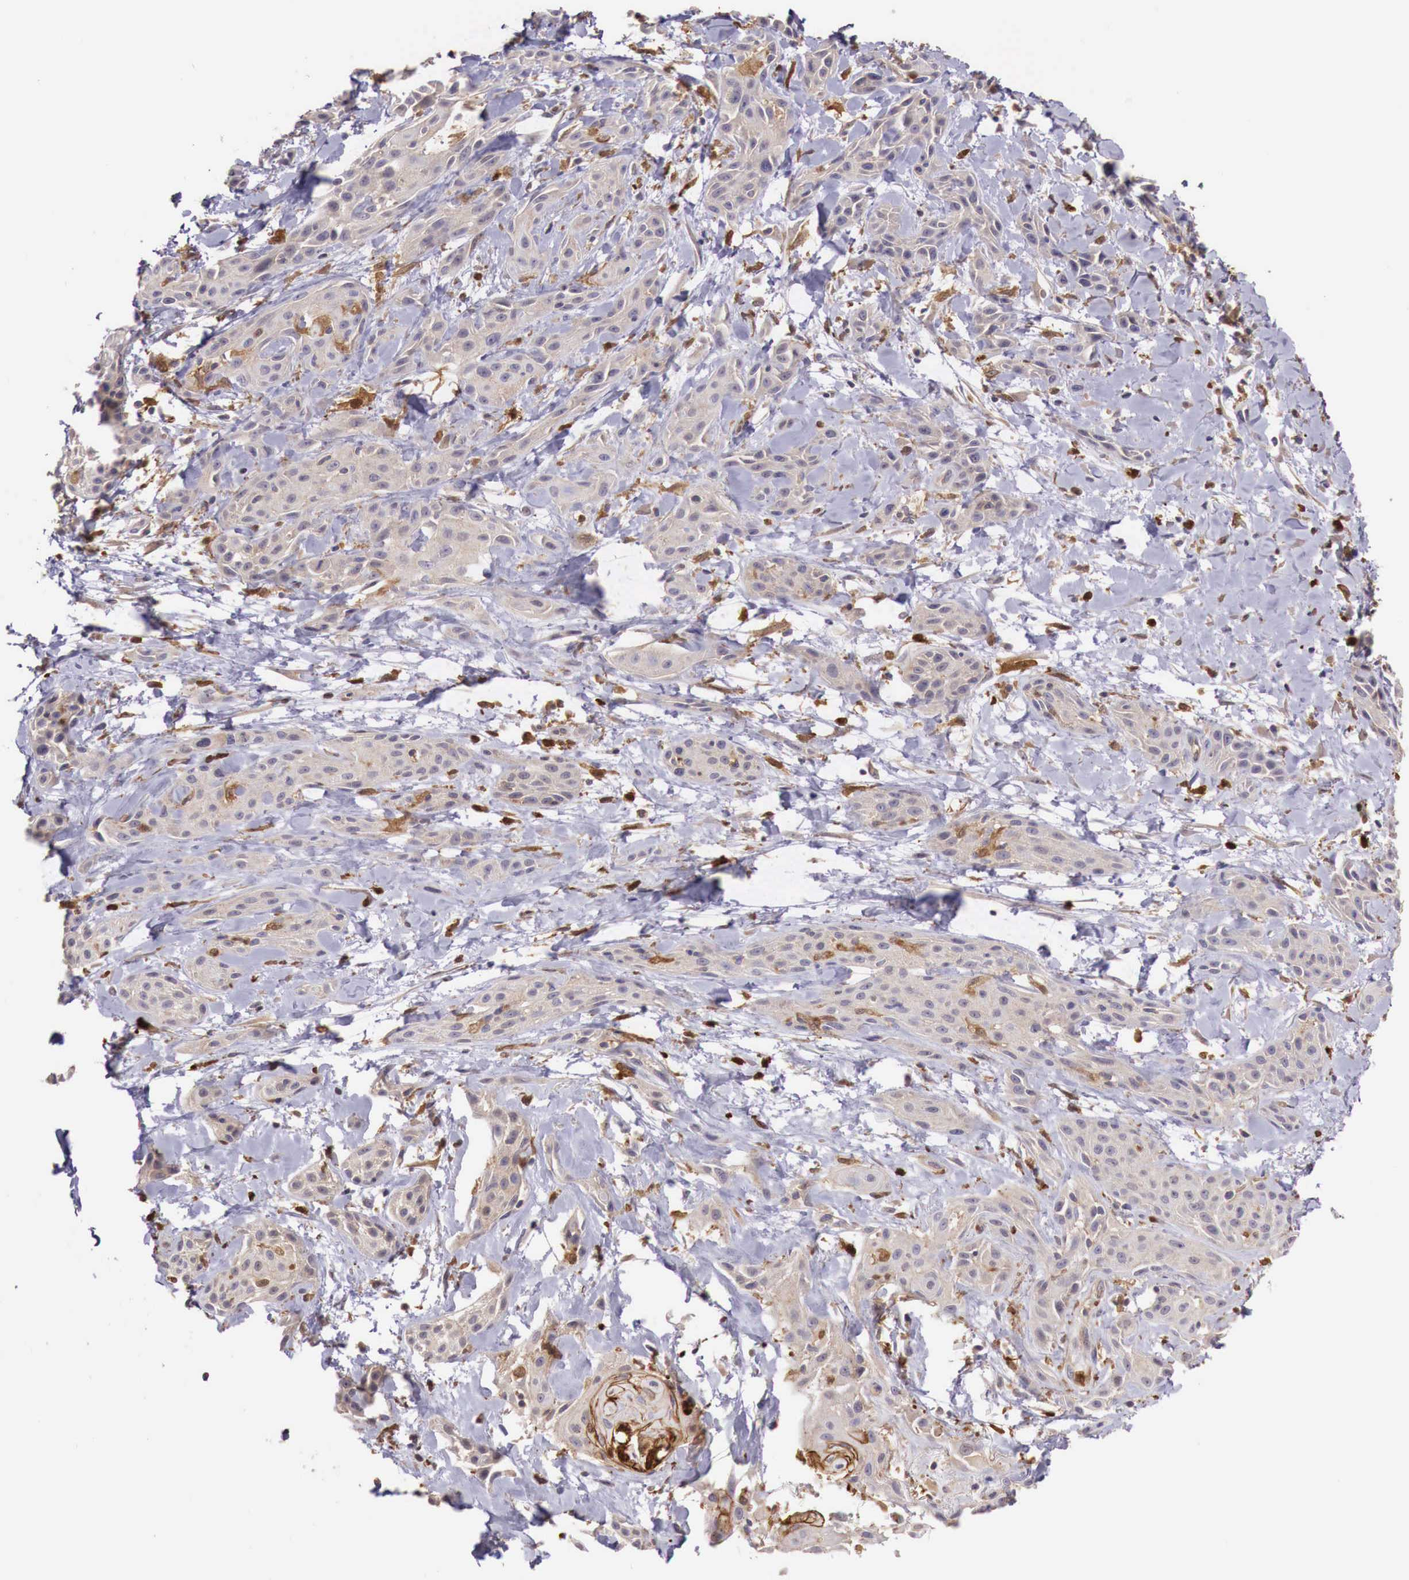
{"staining": {"intensity": "weak", "quantity": ">75%", "location": "cytoplasmic/membranous"}, "tissue": "skin cancer", "cell_type": "Tumor cells", "image_type": "cancer", "snomed": [{"axis": "morphology", "description": "Squamous cell carcinoma, NOS"}, {"axis": "topography", "description": "Skin"}, {"axis": "topography", "description": "Anal"}], "caption": "Skin cancer stained for a protein (brown) exhibits weak cytoplasmic/membranous positive staining in approximately >75% of tumor cells.", "gene": "GAB2", "patient": {"sex": "male", "age": 64}}